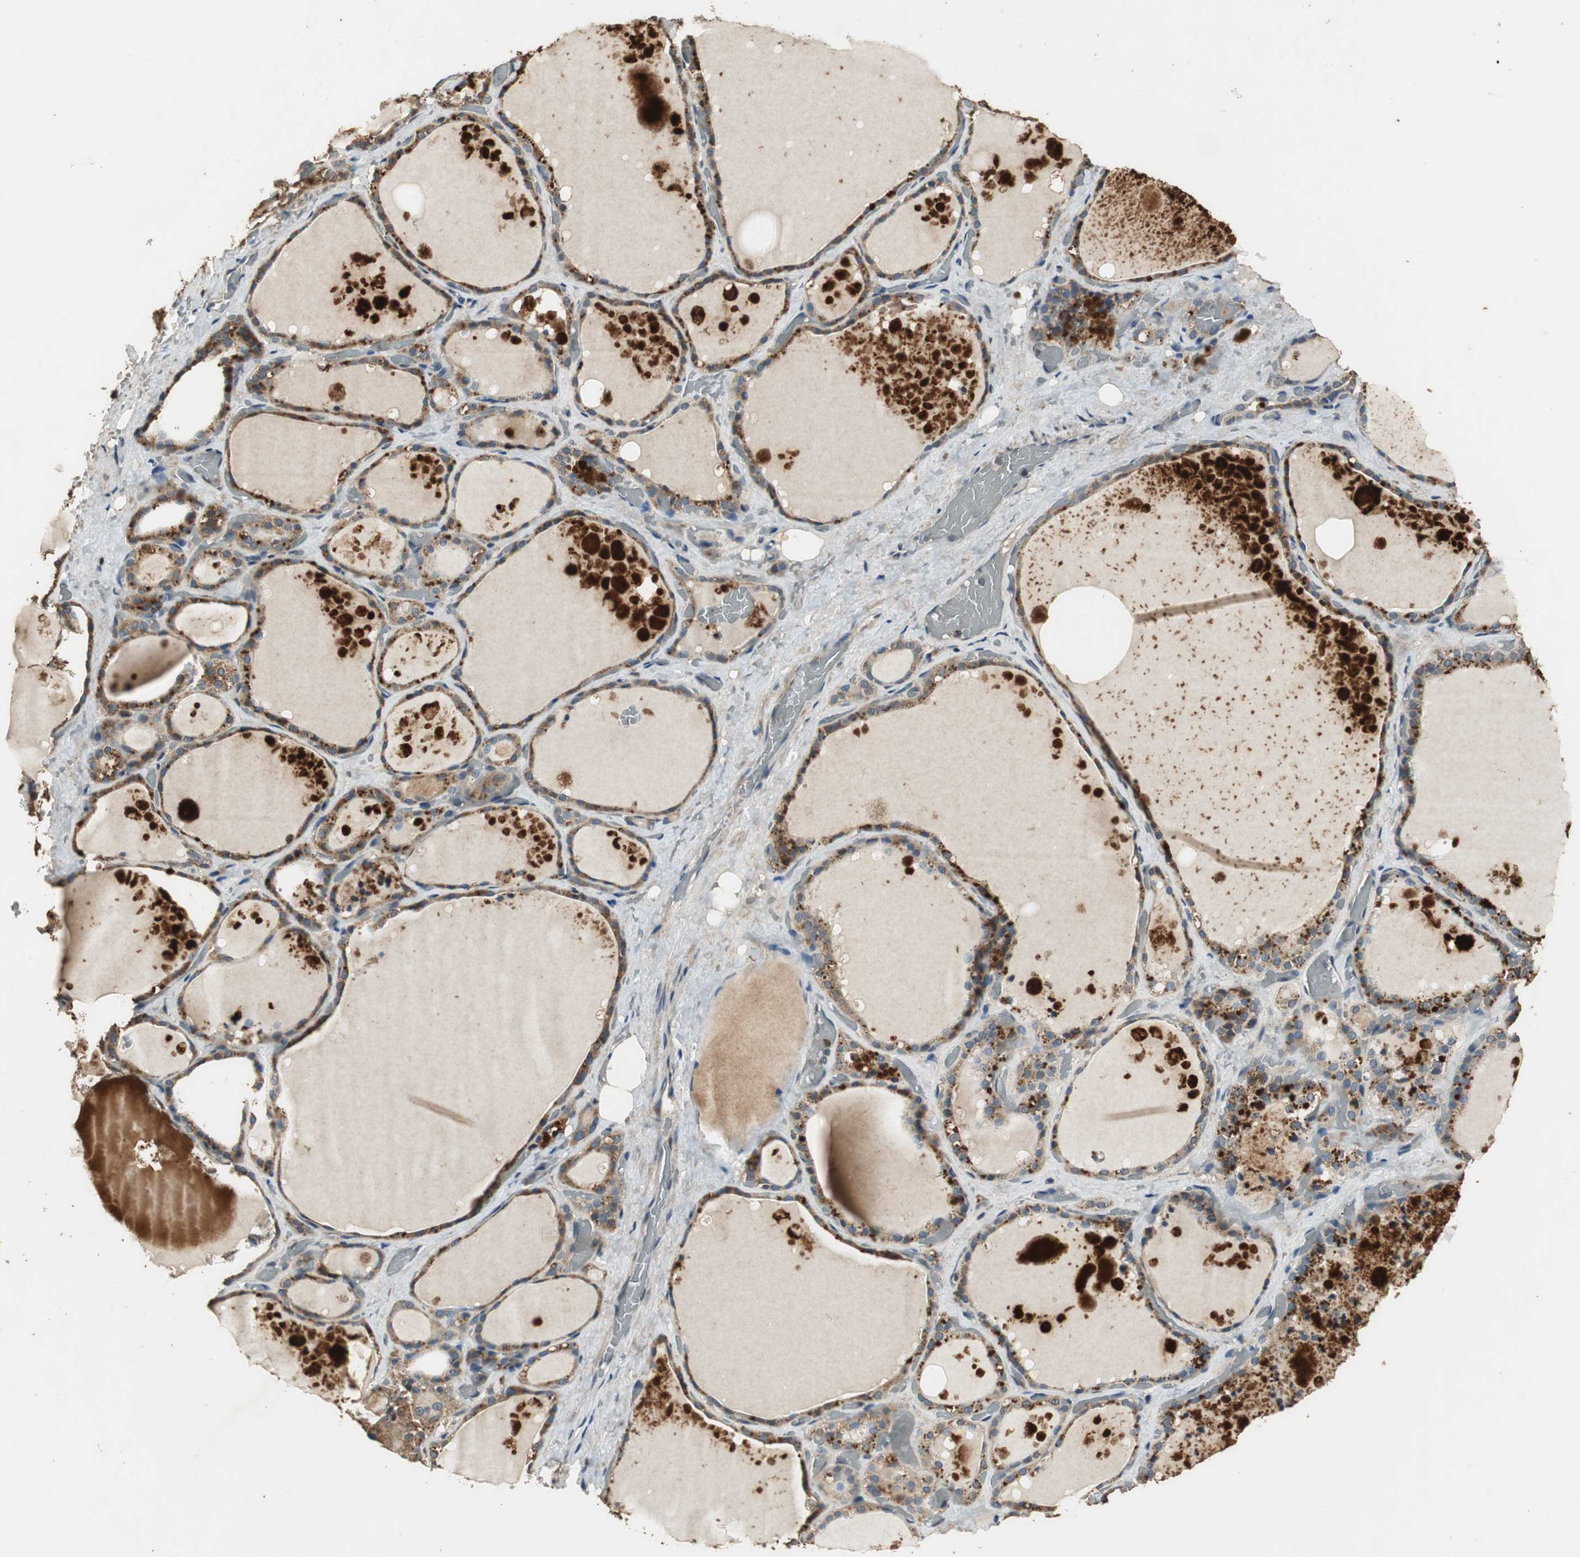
{"staining": {"intensity": "moderate", "quantity": ">75%", "location": "cytoplasmic/membranous"}, "tissue": "thyroid gland", "cell_type": "Glandular cells", "image_type": "normal", "snomed": [{"axis": "morphology", "description": "Normal tissue, NOS"}, {"axis": "topography", "description": "Thyroid gland"}], "caption": "A photomicrograph of thyroid gland stained for a protein shows moderate cytoplasmic/membranous brown staining in glandular cells.", "gene": "TMPRSS4", "patient": {"sex": "male", "age": 61}}